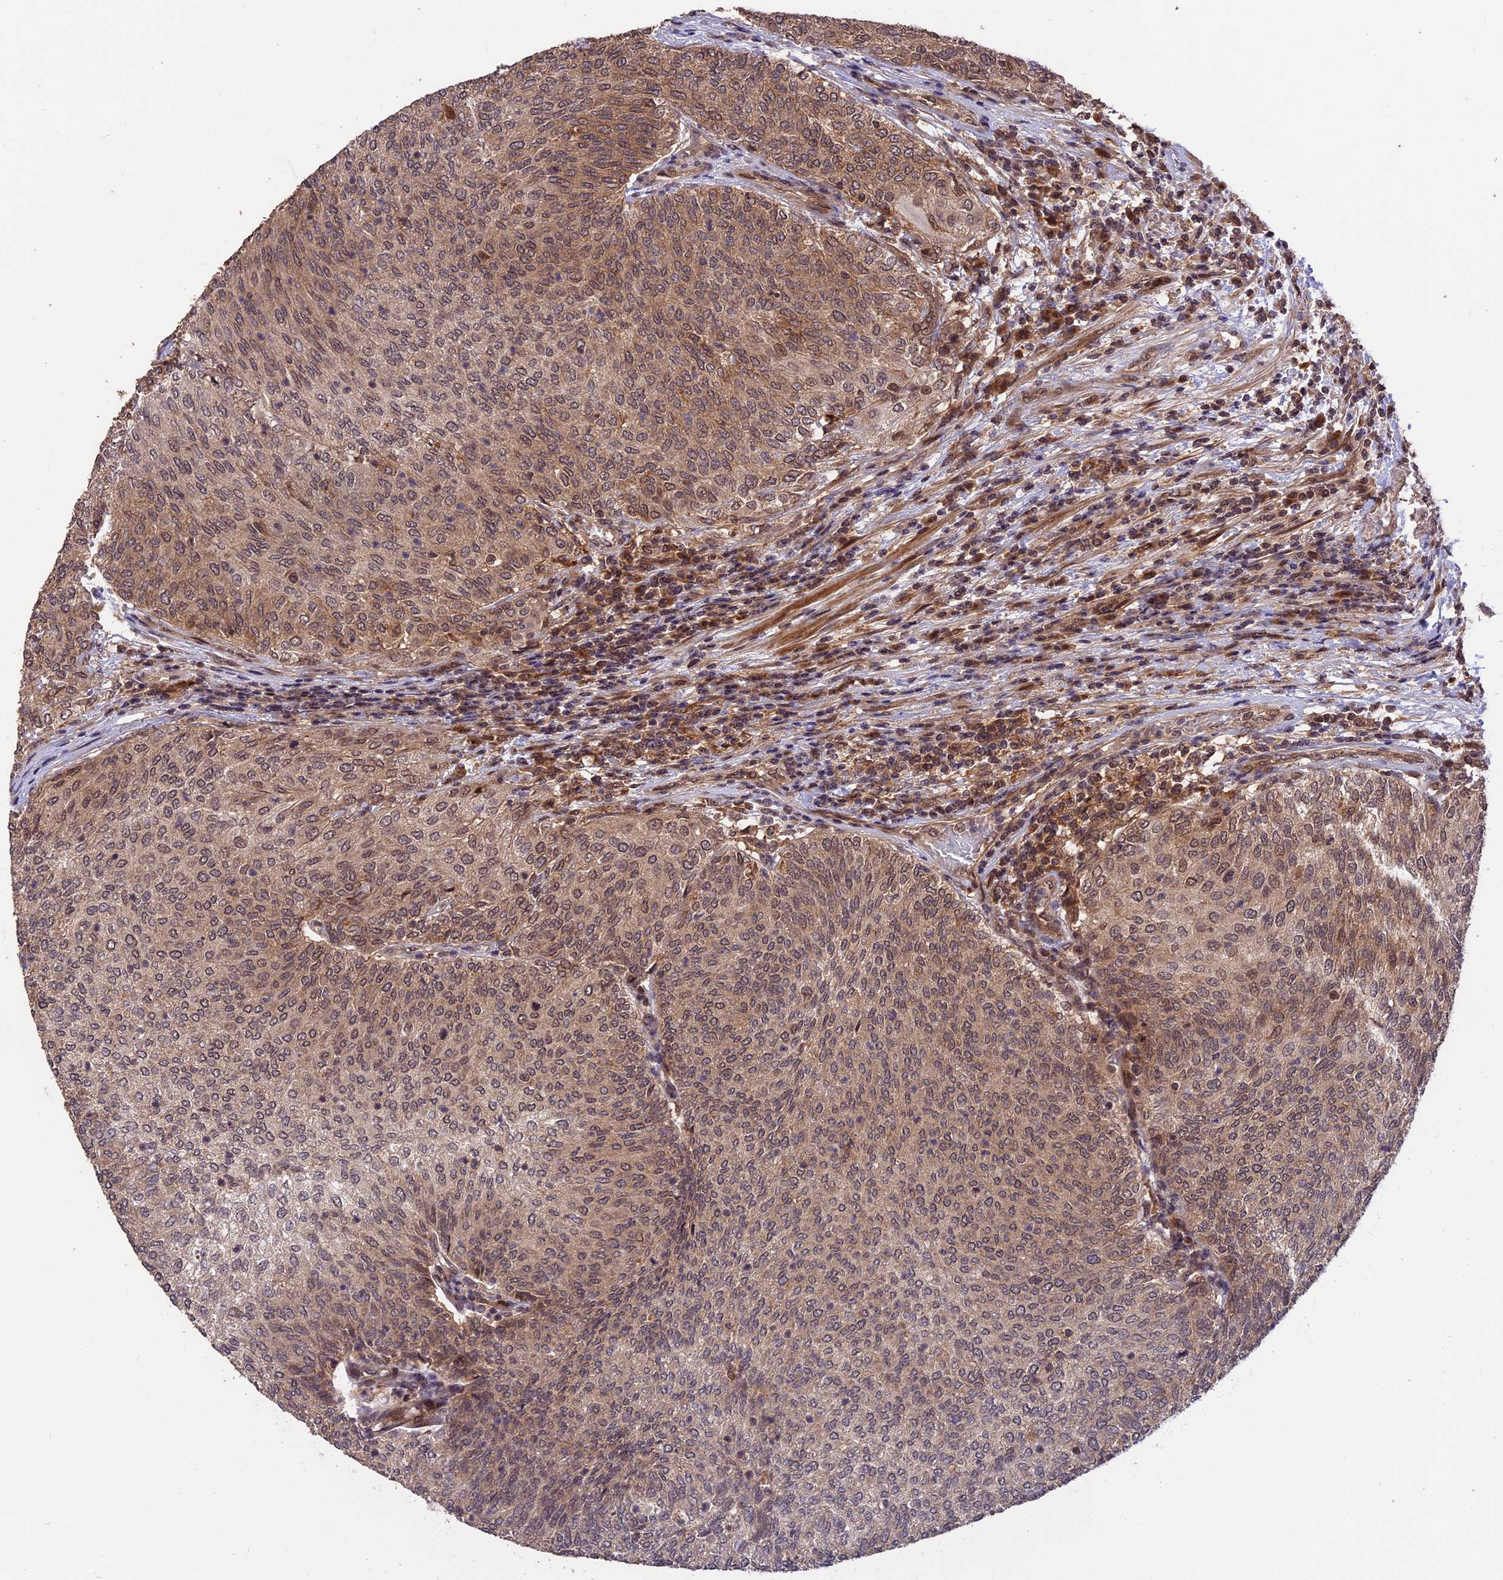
{"staining": {"intensity": "weak", "quantity": "25%-75%", "location": "cytoplasmic/membranous,nuclear"}, "tissue": "urothelial cancer", "cell_type": "Tumor cells", "image_type": "cancer", "snomed": [{"axis": "morphology", "description": "Urothelial carcinoma, Low grade"}, {"axis": "topography", "description": "Urinary bladder"}], "caption": "Urothelial cancer was stained to show a protein in brown. There is low levels of weak cytoplasmic/membranous and nuclear positivity in about 25%-75% of tumor cells. (DAB (3,3'-diaminobenzidine) IHC, brown staining for protein, blue staining for nuclei).", "gene": "ESCO1", "patient": {"sex": "female", "age": 79}}